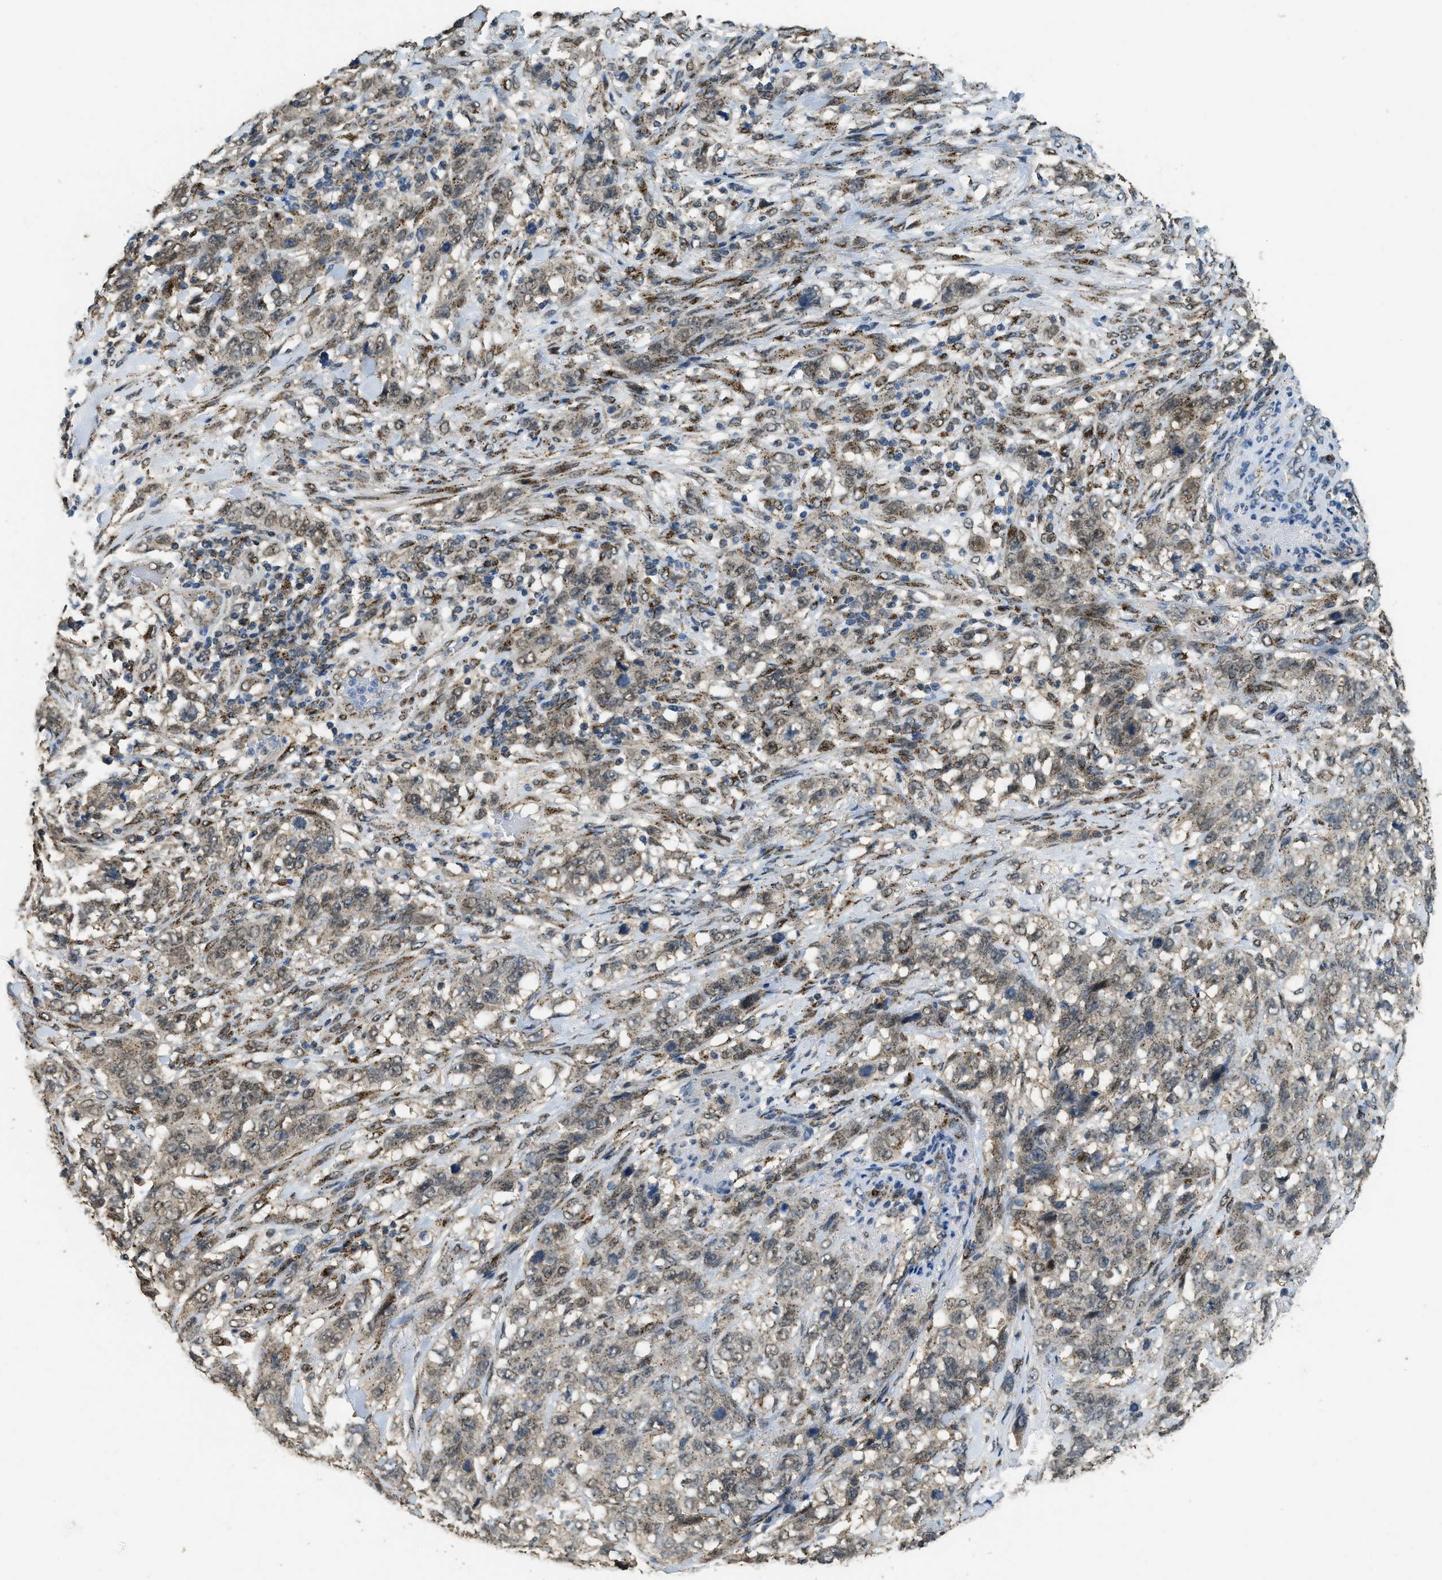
{"staining": {"intensity": "weak", "quantity": ">75%", "location": "cytoplasmic/membranous"}, "tissue": "stomach cancer", "cell_type": "Tumor cells", "image_type": "cancer", "snomed": [{"axis": "morphology", "description": "Adenocarcinoma, NOS"}, {"axis": "topography", "description": "Stomach"}], "caption": "DAB immunohistochemical staining of human stomach cancer (adenocarcinoma) shows weak cytoplasmic/membranous protein positivity in approximately >75% of tumor cells.", "gene": "IPO7", "patient": {"sex": "male", "age": 48}}